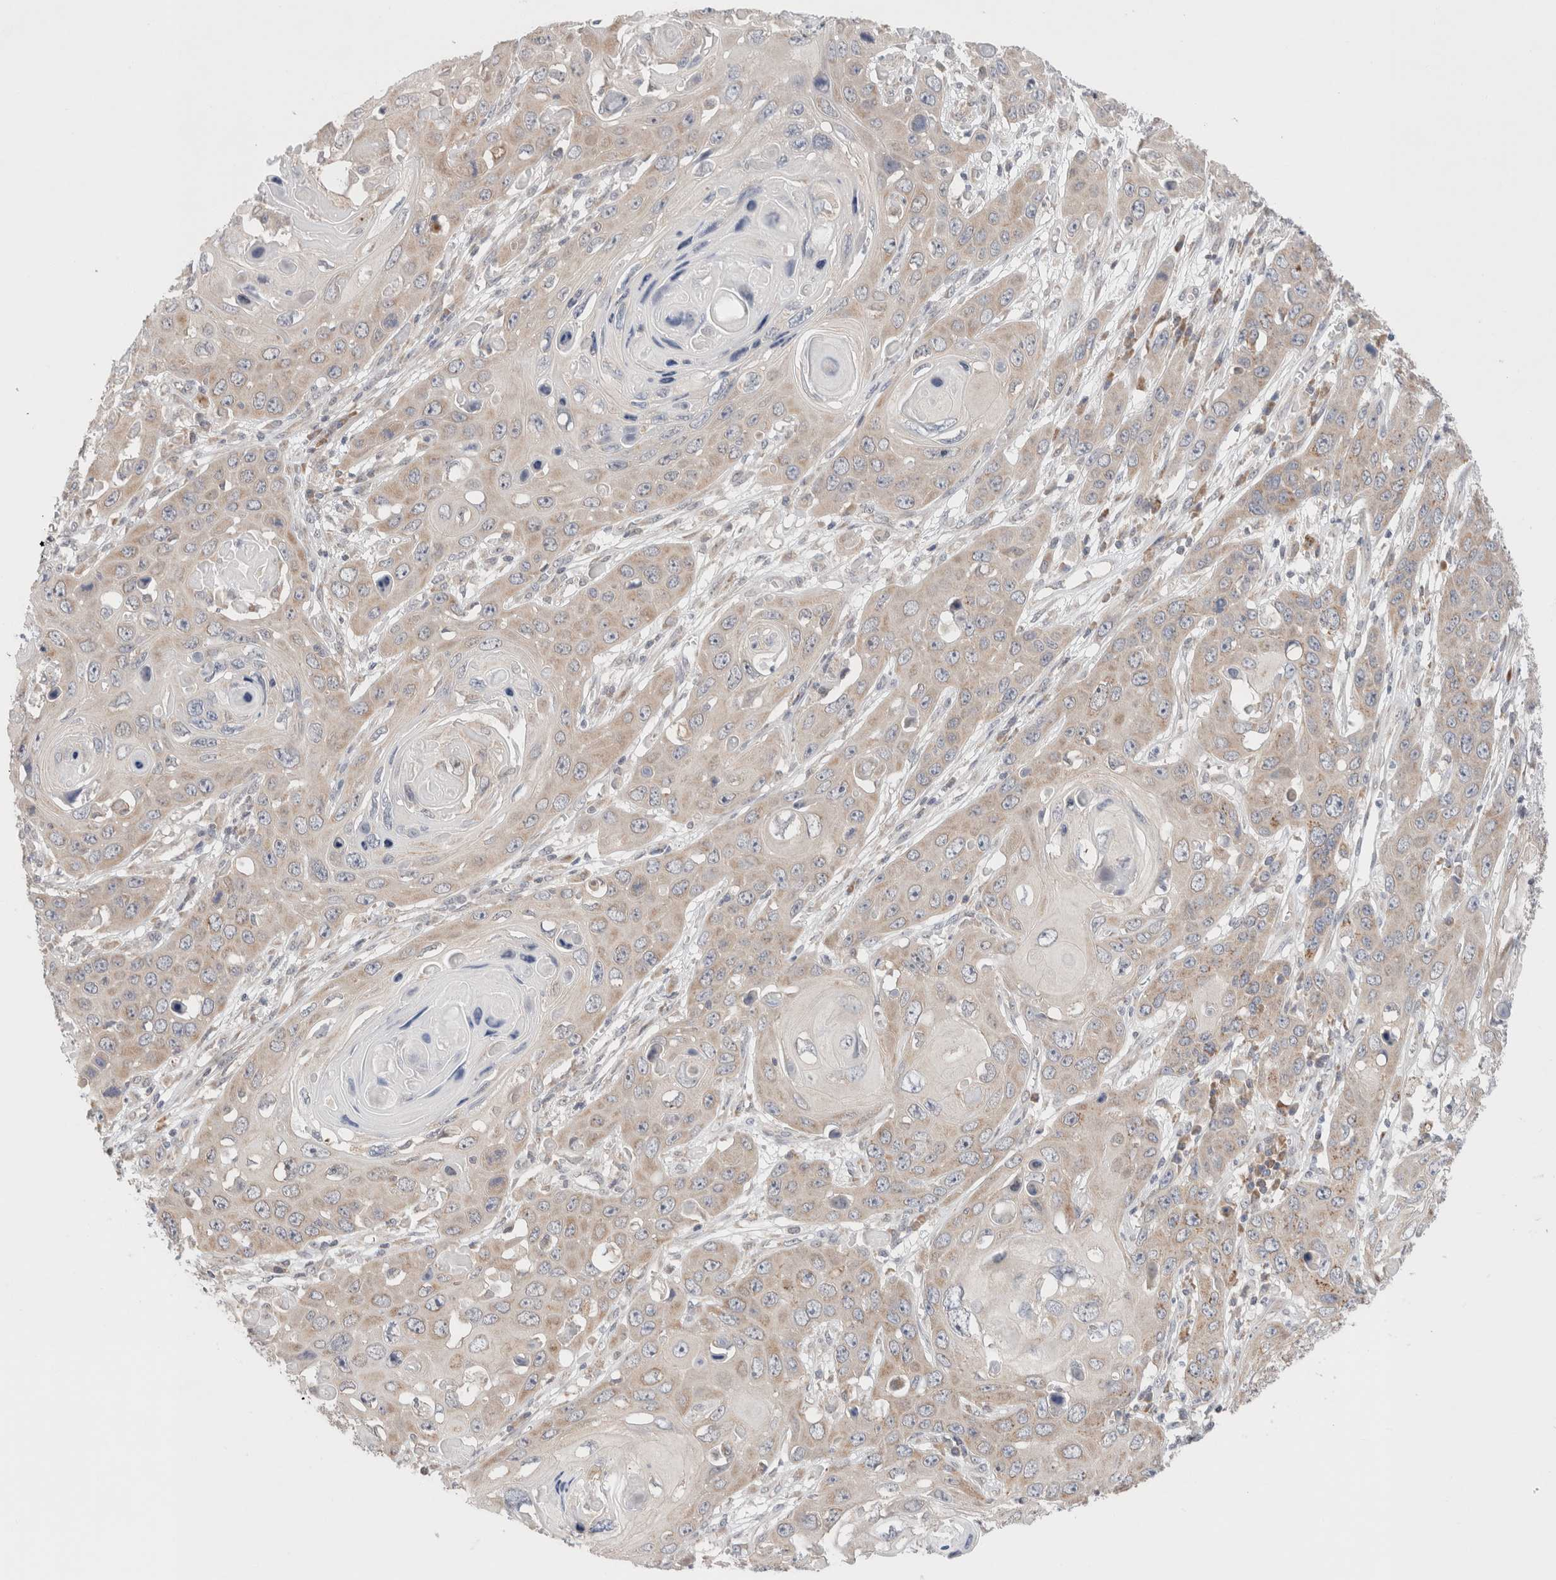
{"staining": {"intensity": "weak", "quantity": ">75%", "location": "cytoplasmic/membranous"}, "tissue": "skin cancer", "cell_type": "Tumor cells", "image_type": "cancer", "snomed": [{"axis": "morphology", "description": "Squamous cell carcinoma, NOS"}, {"axis": "topography", "description": "Skin"}], "caption": "IHC (DAB) staining of skin cancer displays weak cytoplasmic/membranous protein expression in about >75% of tumor cells. Immunohistochemistry (ihc) stains the protein of interest in brown and the nuclei are stained blue.", "gene": "ERI3", "patient": {"sex": "male", "age": 55}}